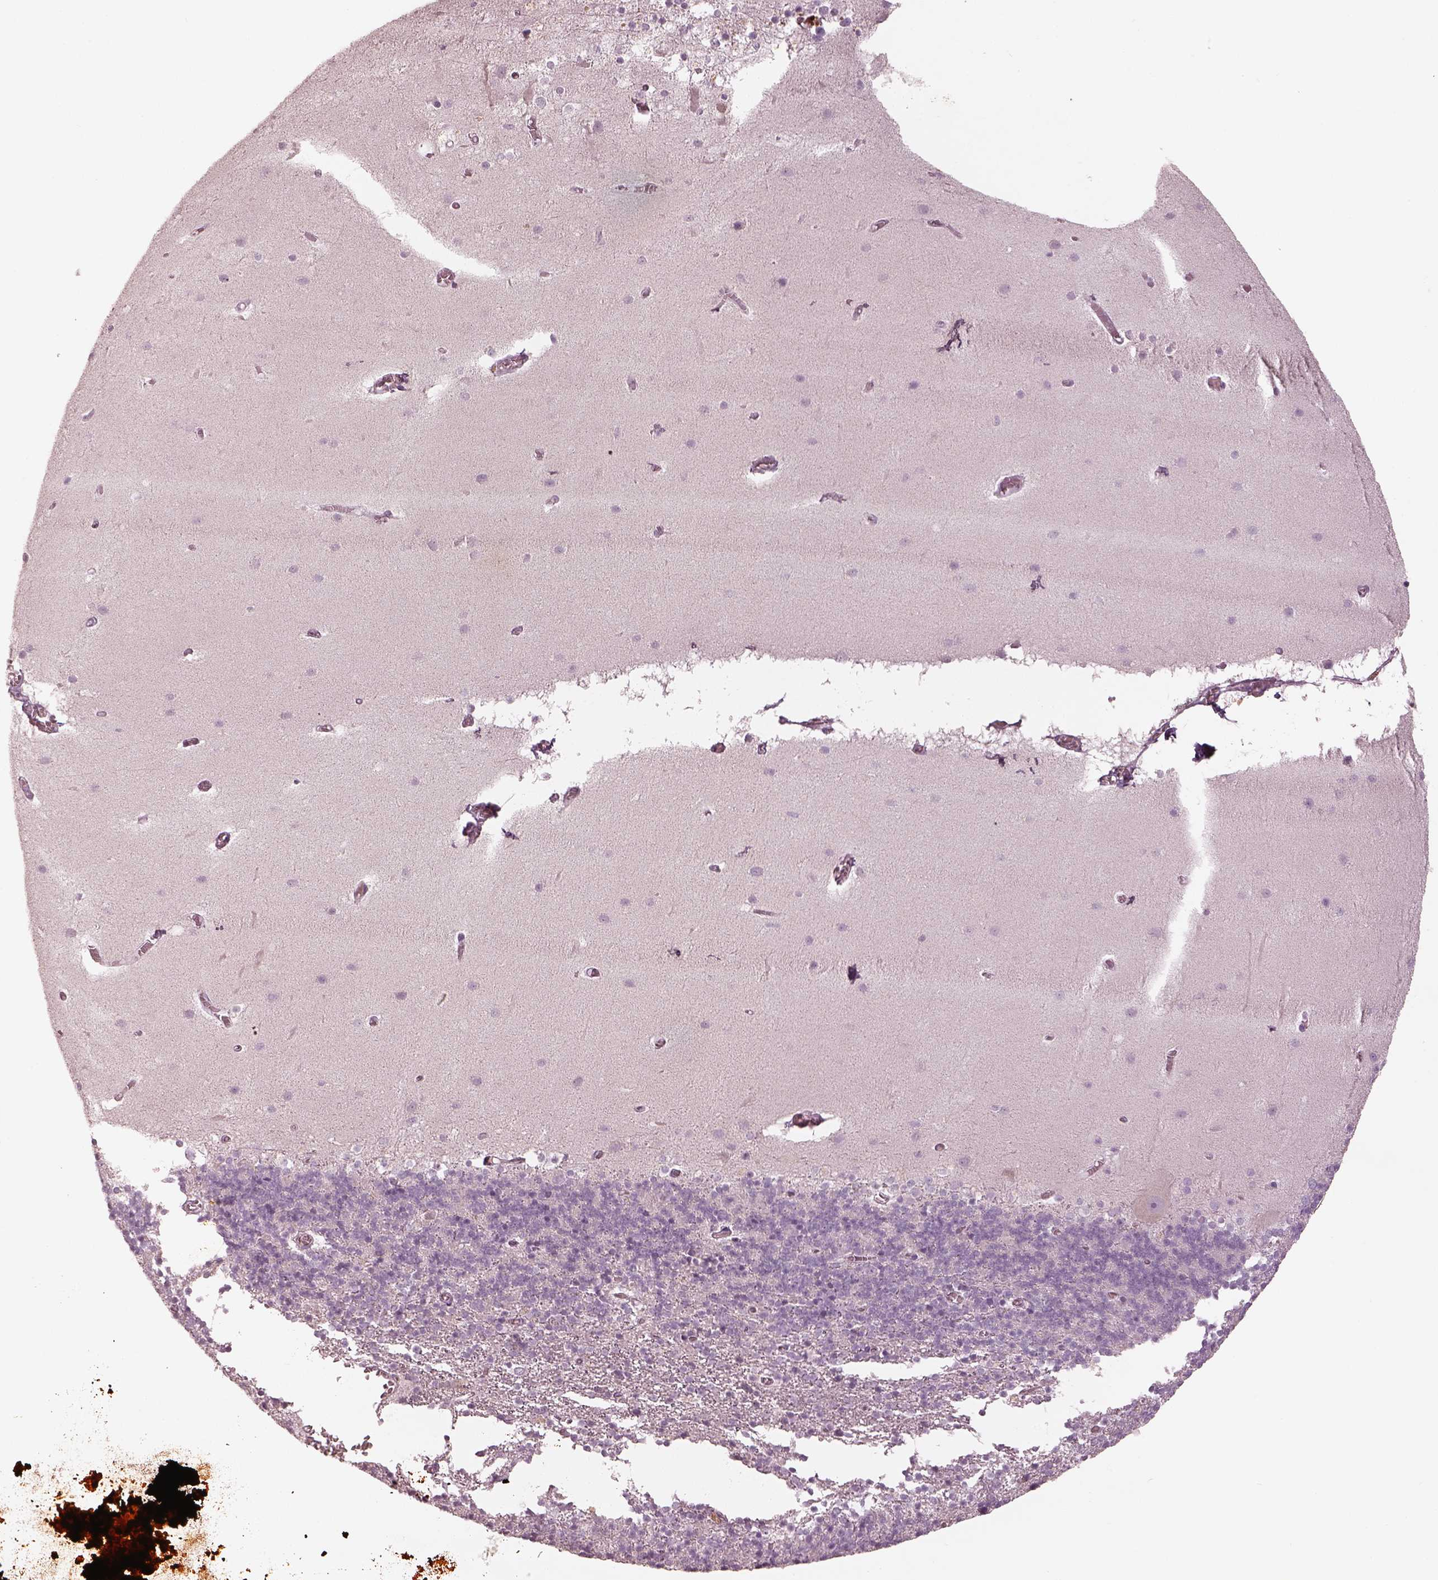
{"staining": {"intensity": "negative", "quantity": "none", "location": "none"}, "tissue": "cerebellum", "cell_type": "Cells in granular layer", "image_type": "normal", "snomed": [{"axis": "morphology", "description": "Normal tissue, NOS"}, {"axis": "topography", "description": "Cerebellum"}], "caption": "Histopathology image shows no significant protein staining in cells in granular layer of normal cerebellum.", "gene": "SPATA6L", "patient": {"sex": "male", "age": 70}}